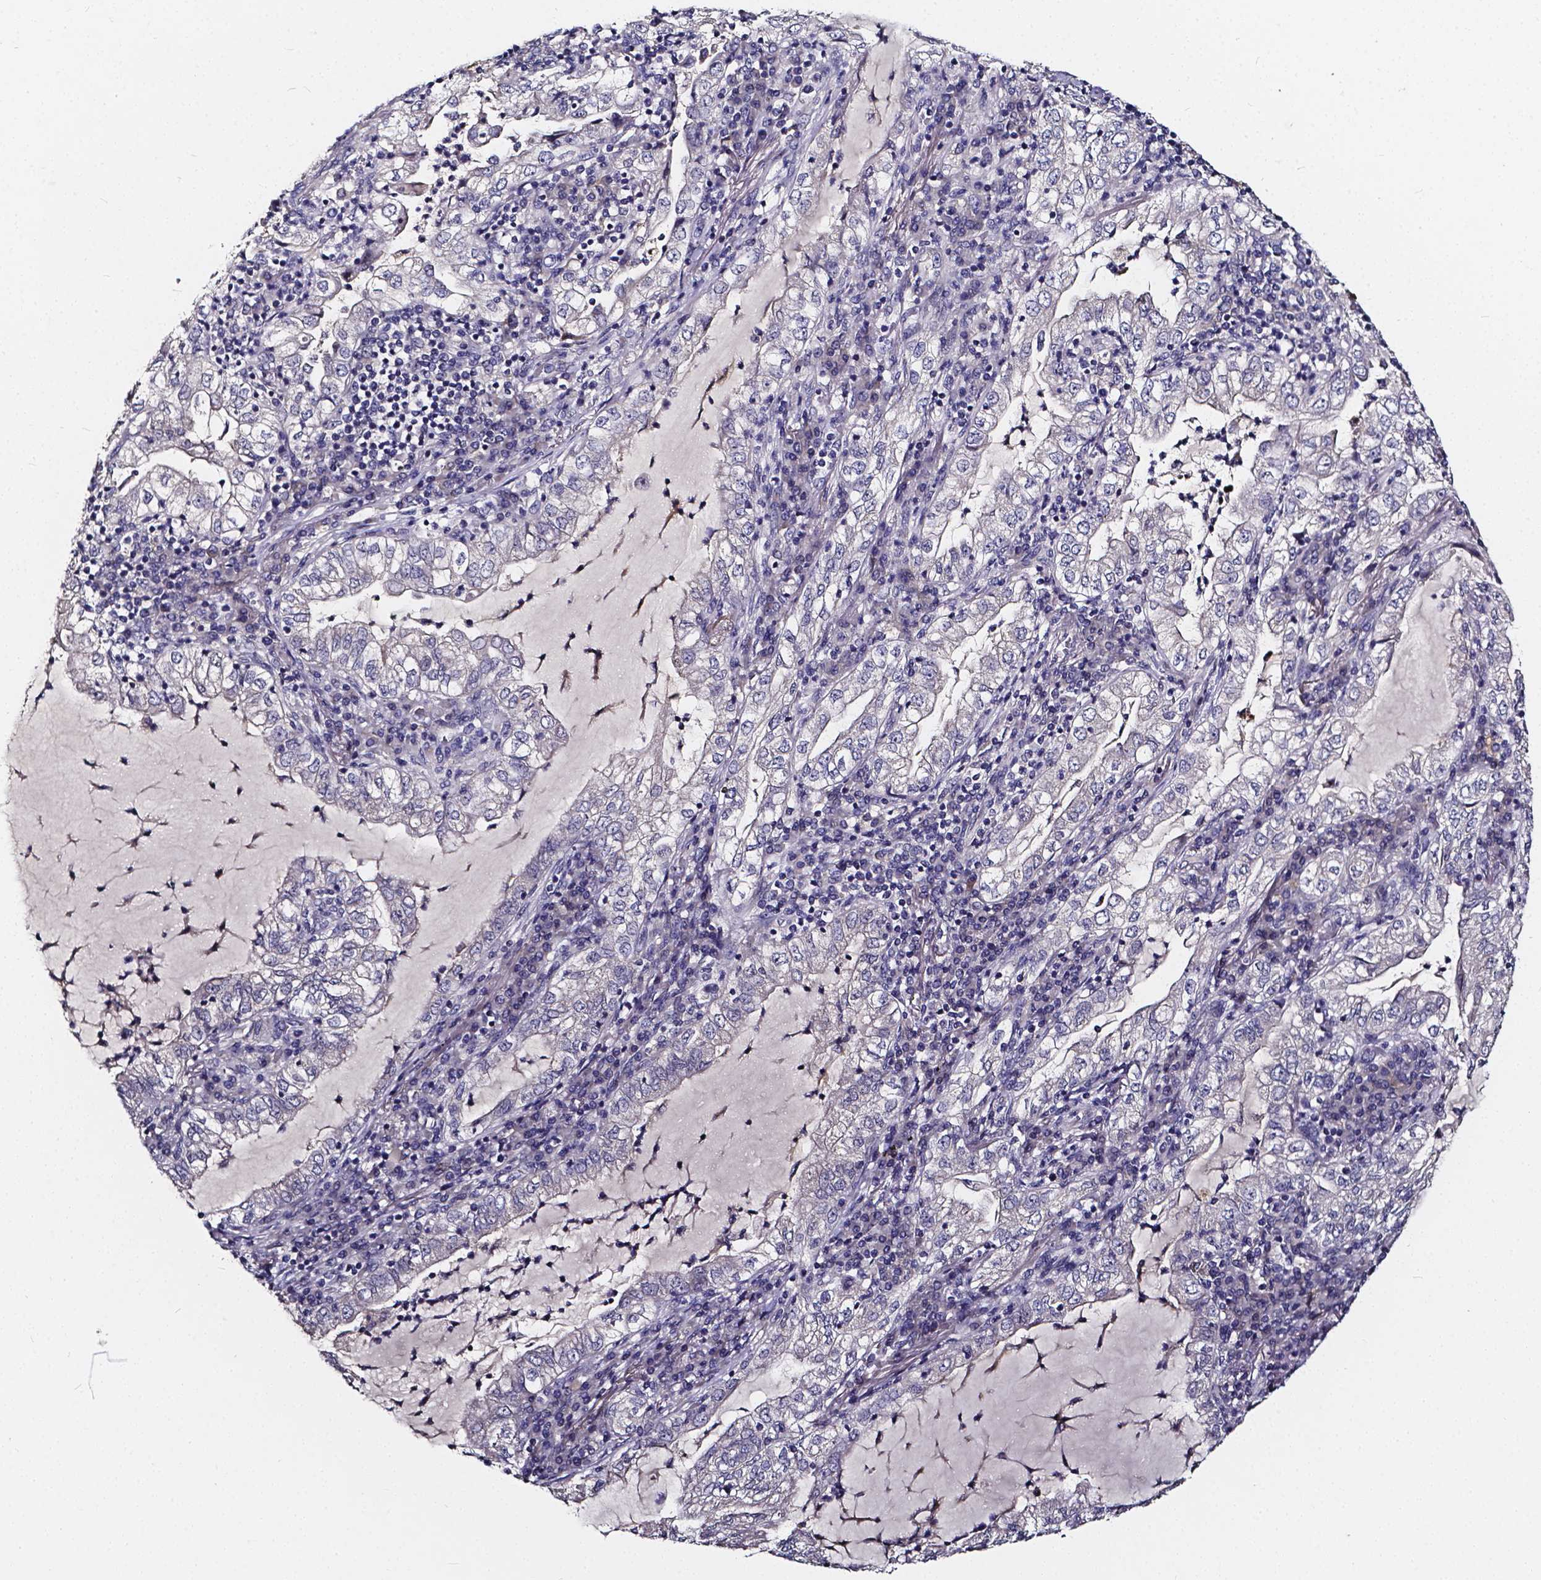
{"staining": {"intensity": "negative", "quantity": "none", "location": "none"}, "tissue": "lung cancer", "cell_type": "Tumor cells", "image_type": "cancer", "snomed": [{"axis": "morphology", "description": "Adenocarcinoma, NOS"}, {"axis": "topography", "description": "Lung"}], "caption": "An IHC photomicrograph of adenocarcinoma (lung) is shown. There is no staining in tumor cells of adenocarcinoma (lung).", "gene": "SOWAHA", "patient": {"sex": "female", "age": 73}}